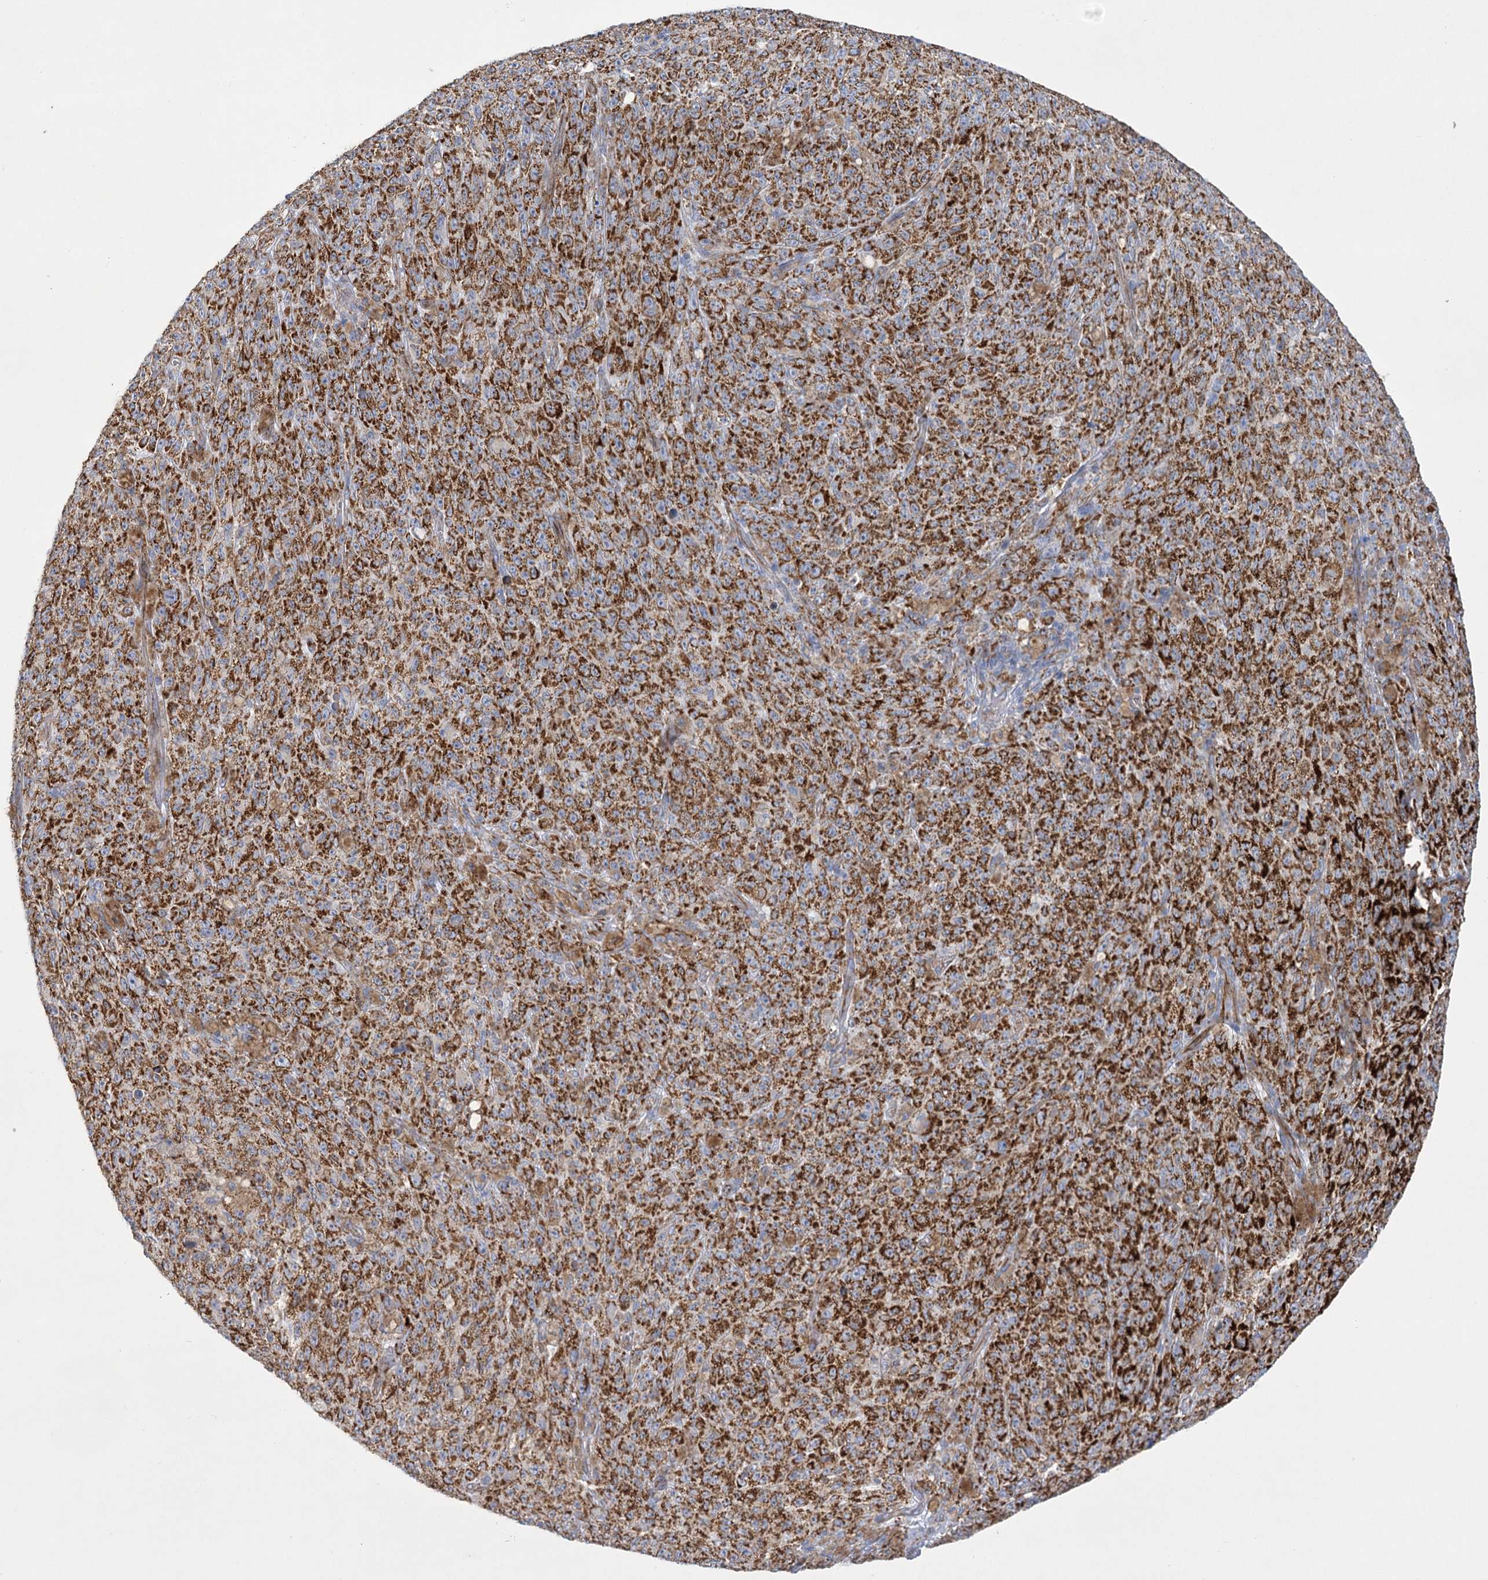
{"staining": {"intensity": "strong", "quantity": ">75%", "location": "cytoplasmic/membranous"}, "tissue": "melanoma", "cell_type": "Tumor cells", "image_type": "cancer", "snomed": [{"axis": "morphology", "description": "Malignant melanoma, NOS"}, {"axis": "topography", "description": "Skin"}], "caption": "IHC photomicrograph of neoplastic tissue: melanoma stained using IHC demonstrates high levels of strong protein expression localized specifically in the cytoplasmic/membranous of tumor cells, appearing as a cytoplasmic/membranous brown color.", "gene": "DHTKD1", "patient": {"sex": "female", "age": 82}}